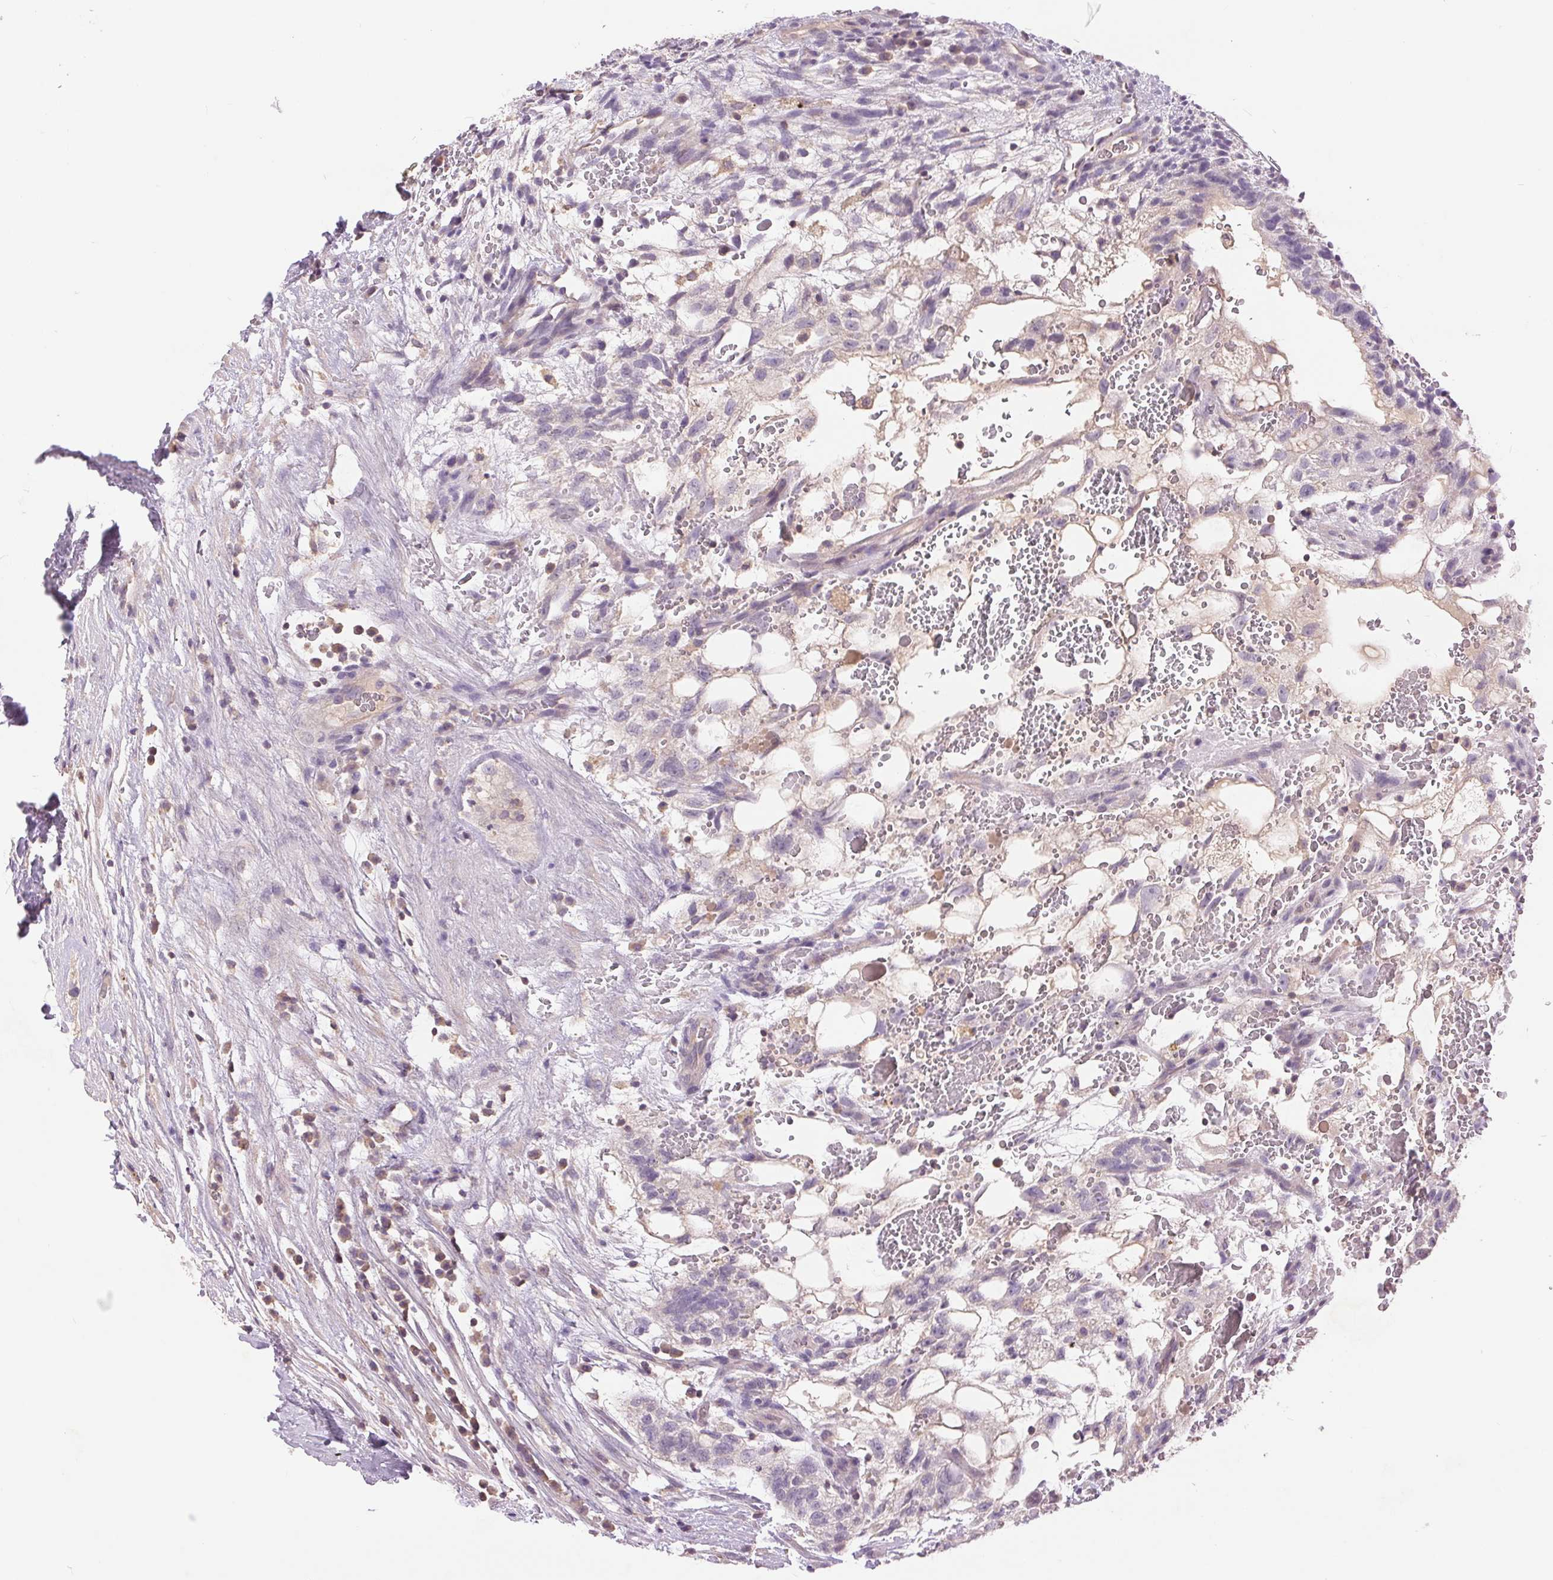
{"staining": {"intensity": "negative", "quantity": "none", "location": "none"}, "tissue": "testis cancer", "cell_type": "Tumor cells", "image_type": "cancer", "snomed": [{"axis": "morphology", "description": "Normal tissue, NOS"}, {"axis": "morphology", "description": "Carcinoma, Embryonal, NOS"}, {"axis": "topography", "description": "Testis"}], "caption": "Immunohistochemistry photomicrograph of neoplastic tissue: testis cancer (embryonal carcinoma) stained with DAB (3,3'-diaminobenzidine) shows no significant protein expression in tumor cells. (DAB IHC, high magnification).", "gene": "FXYD4", "patient": {"sex": "male", "age": 32}}